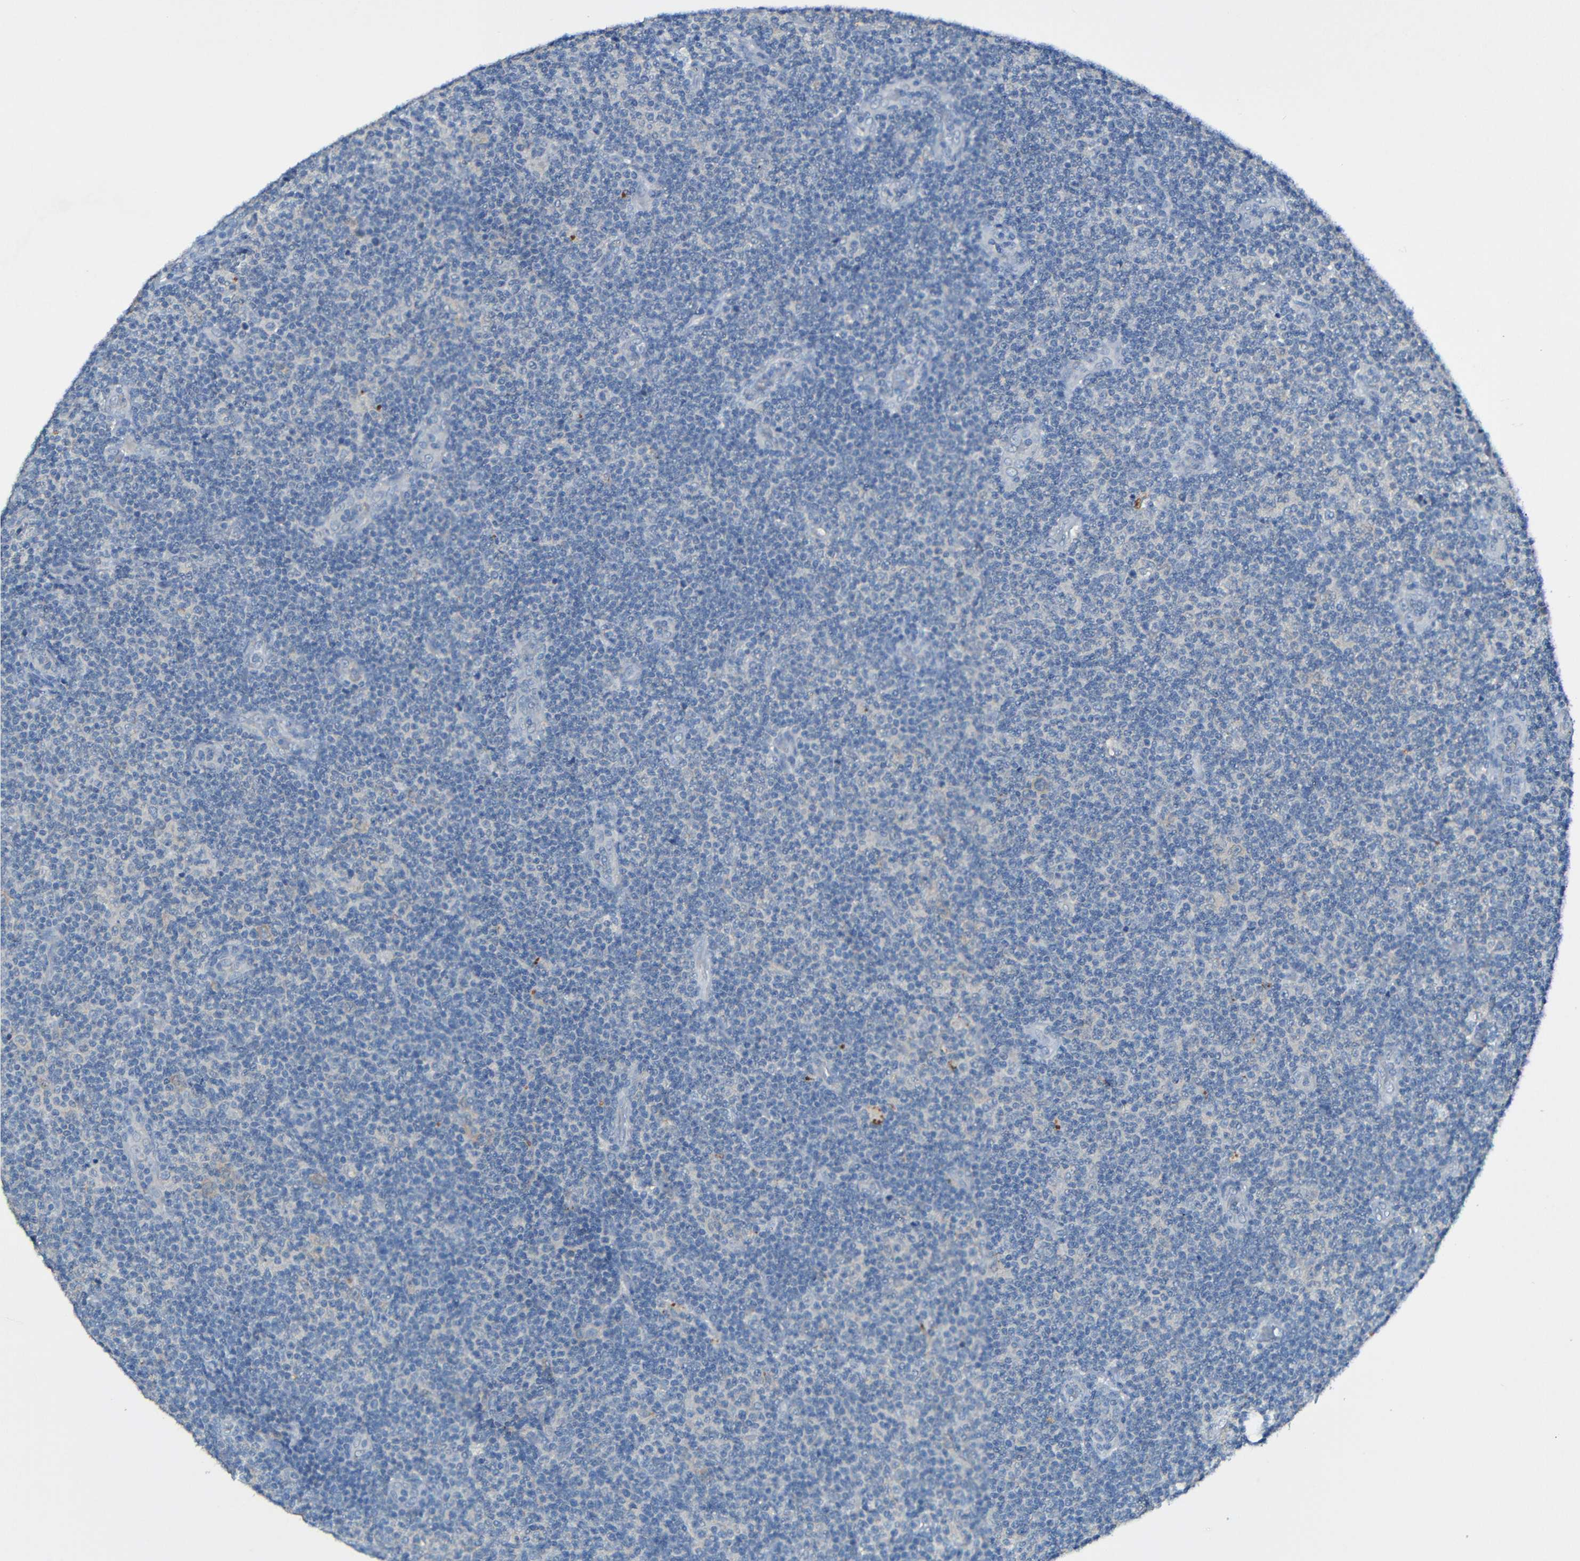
{"staining": {"intensity": "negative", "quantity": "none", "location": "none"}, "tissue": "lymphoma", "cell_type": "Tumor cells", "image_type": "cancer", "snomed": [{"axis": "morphology", "description": "Malignant lymphoma, non-Hodgkin's type, Low grade"}, {"axis": "topography", "description": "Lymph node"}], "caption": "Immunohistochemistry micrograph of neoplastic tissue: lymphoma stained with DAB shows no significant protein staining in tumor cells.", "gene": "LRRC70", "patient": {"sex": "male", "age": 83}}